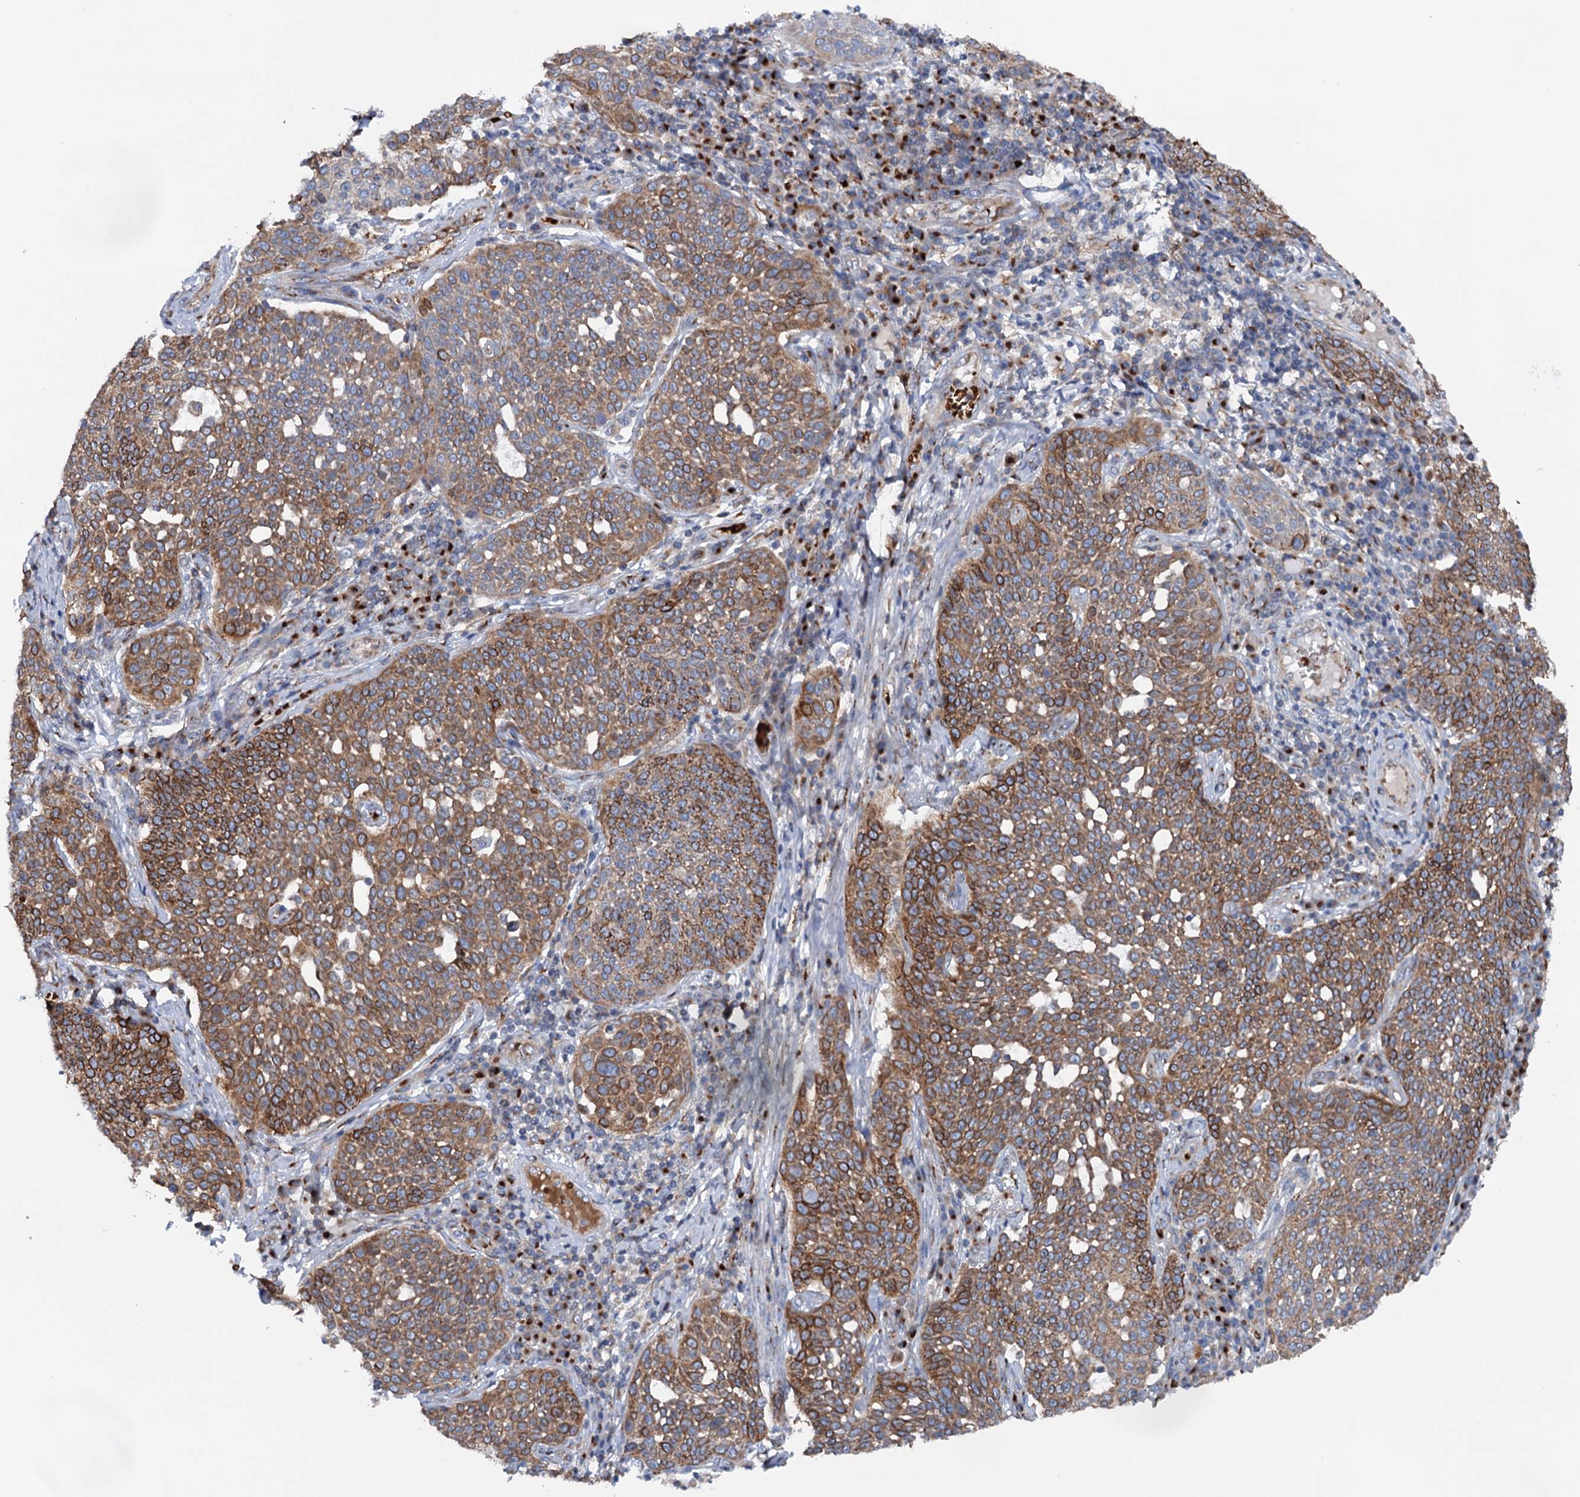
{"staining": {"intensity": "moderate", "quantity": "25%-75%", "location": "cytoplasmic/membranous"}, "tissue": "cervical cancer", "cell_type": "Tumor cells", "image_type": "cancer", "snomed": [{"axis": "morphology", "description": "Squamous cell carcinoma, NOS"}, {"axis": "topography", "description": "Cervix"}], "caption": "Protein expression analysis of human squamous cell carcinoma (cervical) reveals moderate cytoplasmic/membranous positivity in about 25%-75% of tumor cells. The staining was performed using DAB, with brown indicating positive protein expression. Nuclei are stained blue with hematoxylin.", "gene": "EIPR1", "patient": {"sex": "female", "age": 34}}